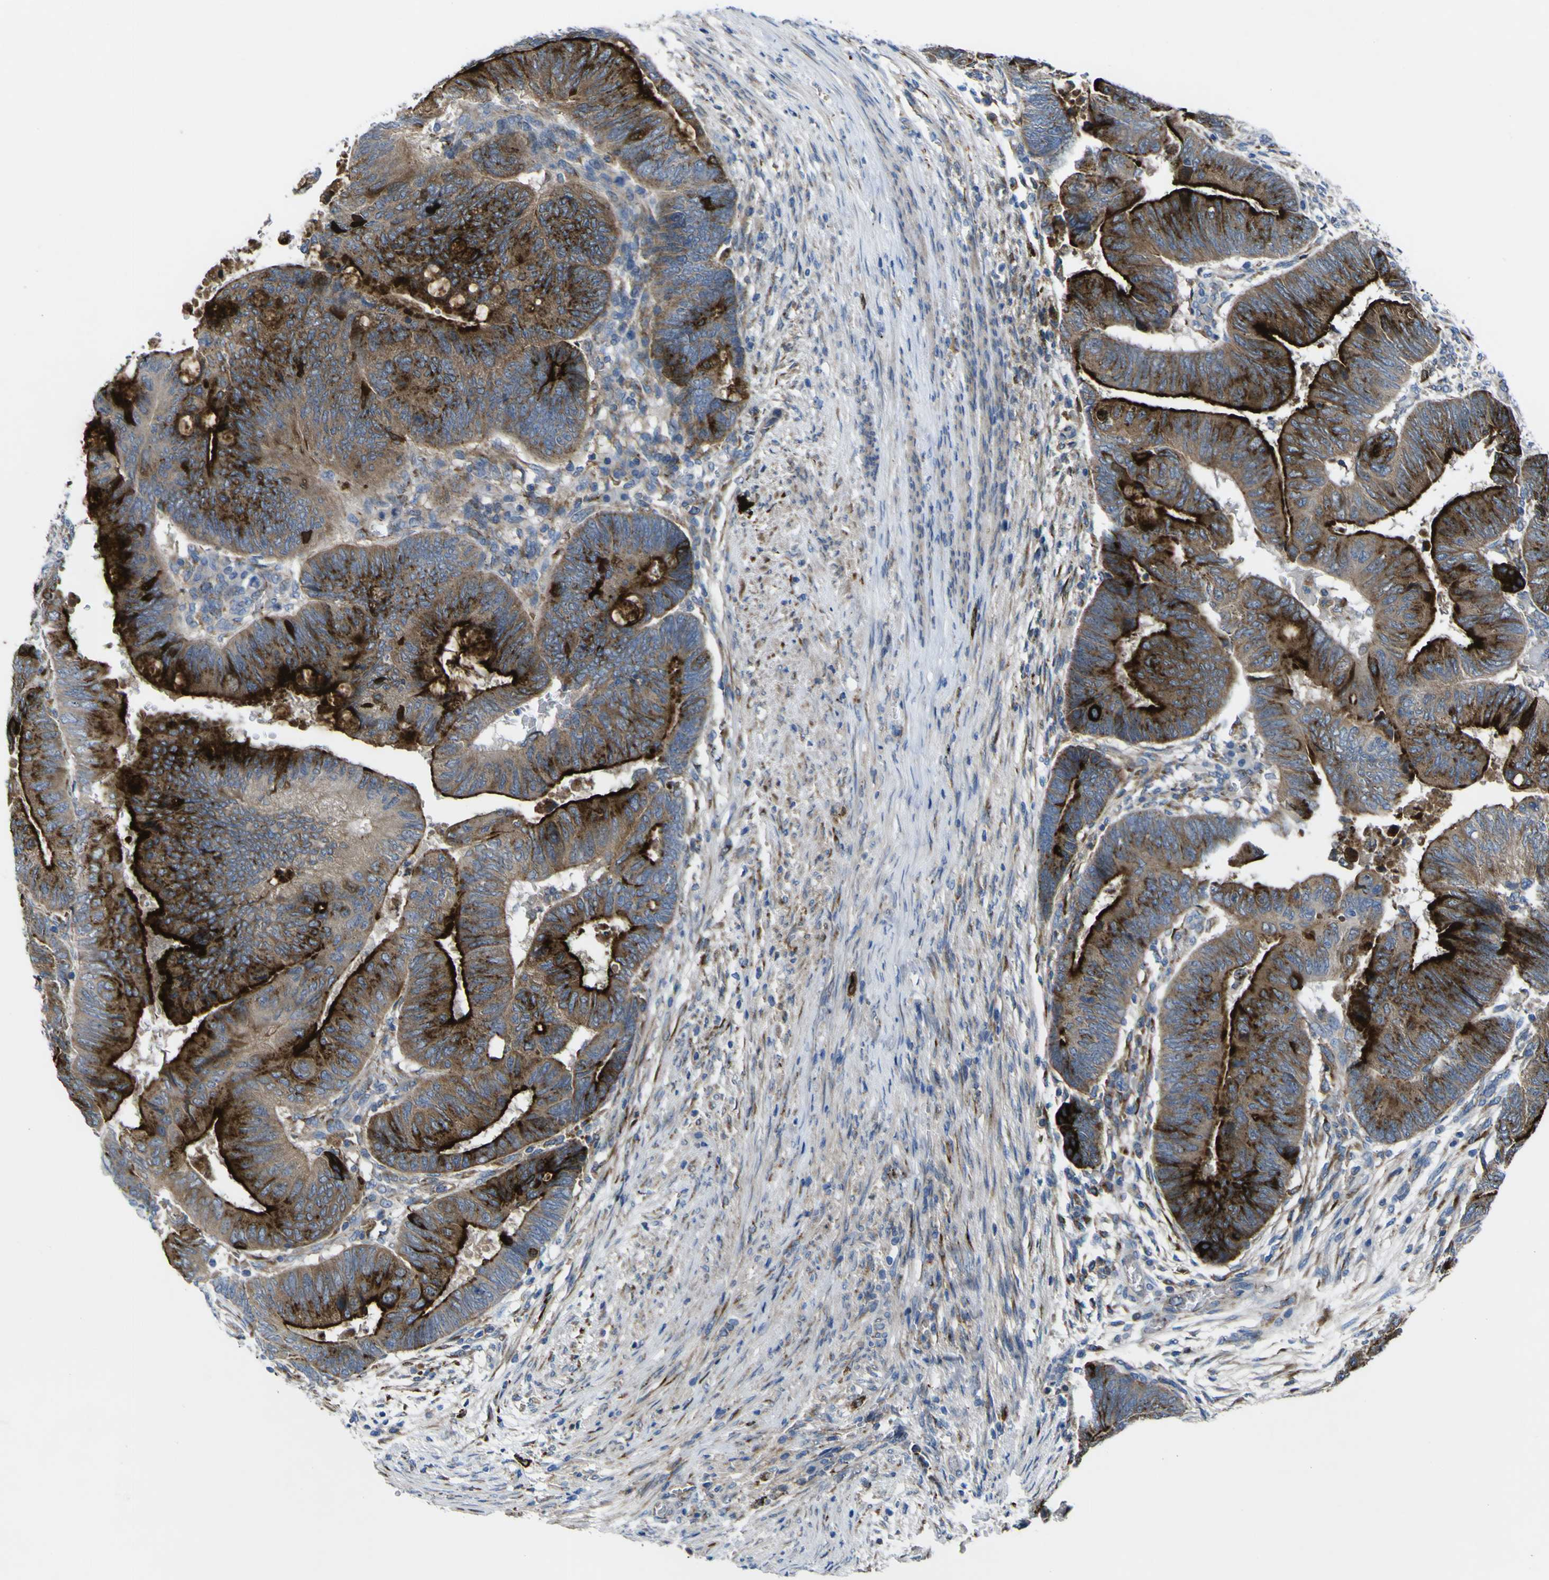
{"staining": {"intensity": "strong", "quantity": ">75%", "location": "cytoplasmic/membranous"}, "tissue": "colorectal cancer", "cell_type": "Tumor cells", "image_type": "cancer", "snomed": [{"axis": "morphology", "description": "Normal tissue, NOS"}, {"axis": "morphology", "description": "Adenocarcinoma, NOS"}, {"axis": "topography", "description": "Rectum"}, {"axis": "topography", "description": "Peripheral nerve tissue"}], "caption": "Colorectal cancer (adenocarcinoma) stained with a brown dye displays strong cytoplasmic/membranous positive expression in approximately >75% of tumor cells.", "gene": "CST3", "patient": {"sex": "male", "age": 92}}